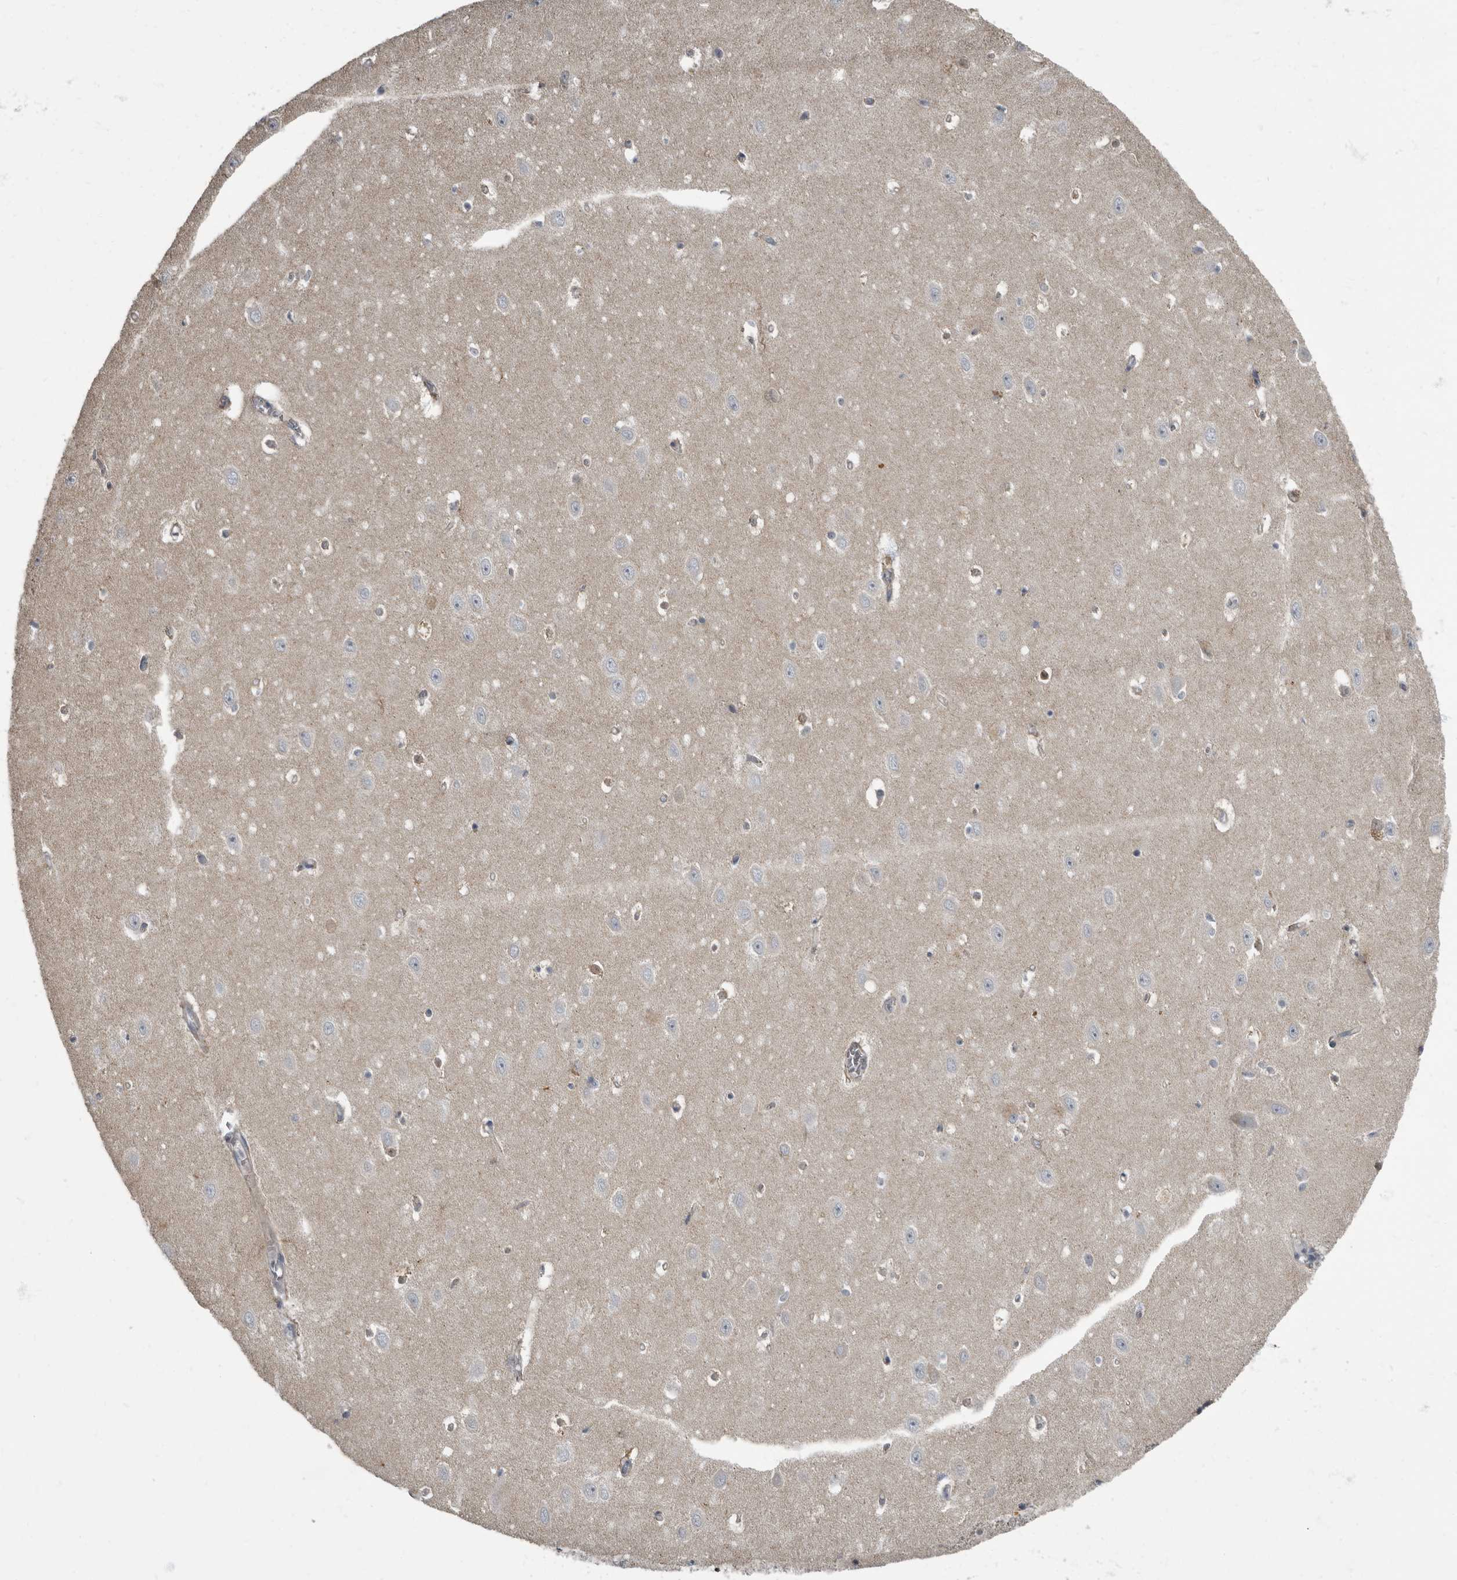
{"staining": {"intensity": "negative", "quantity": "none", "location": "none"}, "tissue": "hippocampus", "cell_type": "Glial cells", "image_type": "normal", "snomed": [{"axis": "morphology", "description": "Normal tissue, NOS"}, {"axis": "topography", "description": "Hippocampus"}], "caption": "Hippocampus stained for a protein using immunohistochemistry exhibits no positivity glial cells.", "gene": "TPD52L1", "patient": {"sex": "female", "age": 64}}